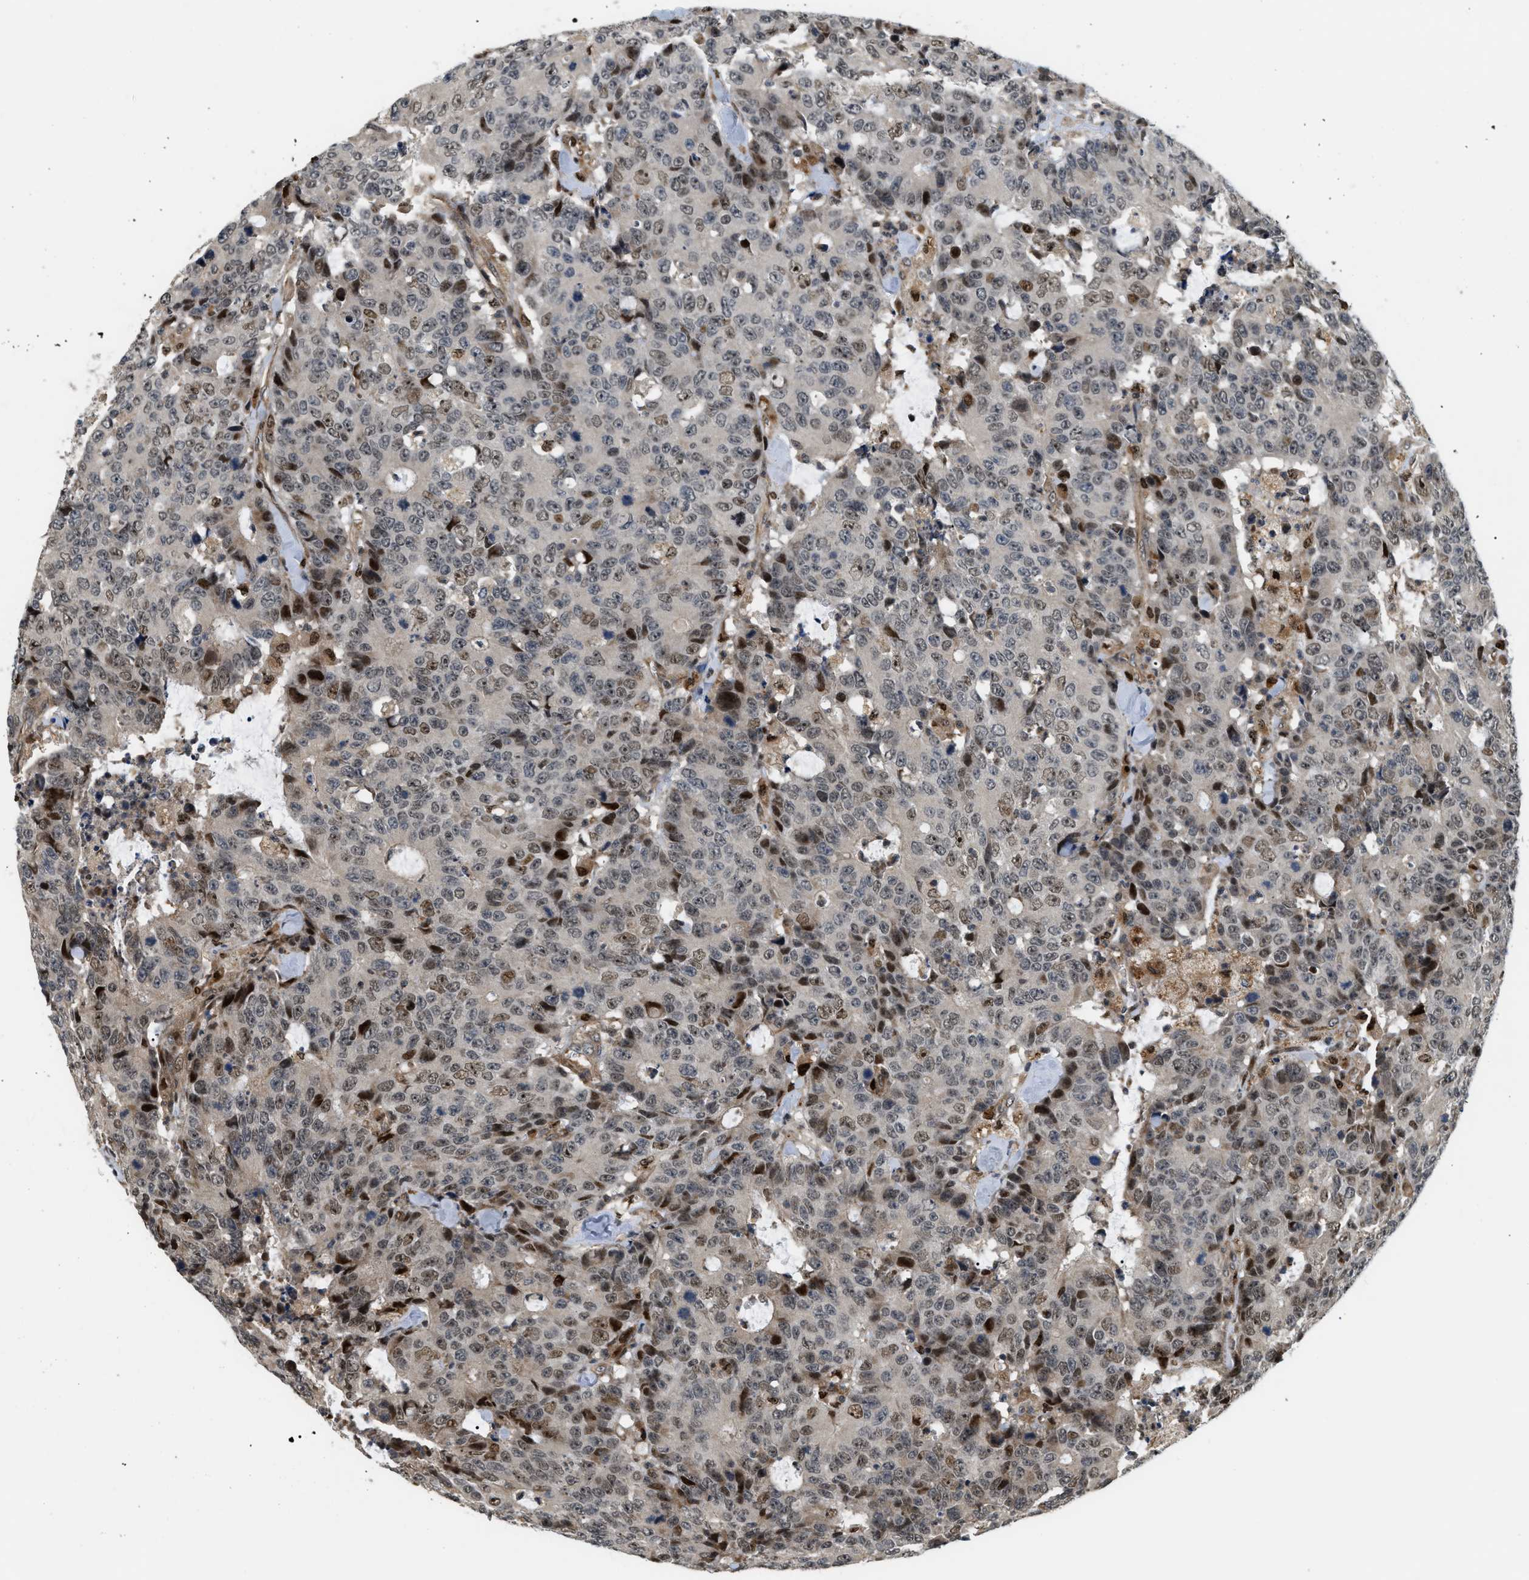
{"staining": {"intensity": "moderate", "quantity": "25%-75%", "location": "nuclear"}, "tissue": "colorectal cancer", "cell_type": "Tumor cells", "image_type": "cancer", "snomed": [{"axis": "morphology", "description": "Adenocarcinoma, NOS"}, {"axis": "topography", "description": "Colon"}], "caption": "Human adenocarcinoma (colorectal) stained for a protein (brown) displays moderate nuclear positive expression in approximately 25%-75% of tumor cells.", "gene": "LTA4H", "patient": {"sex": "female", "age": 86}}